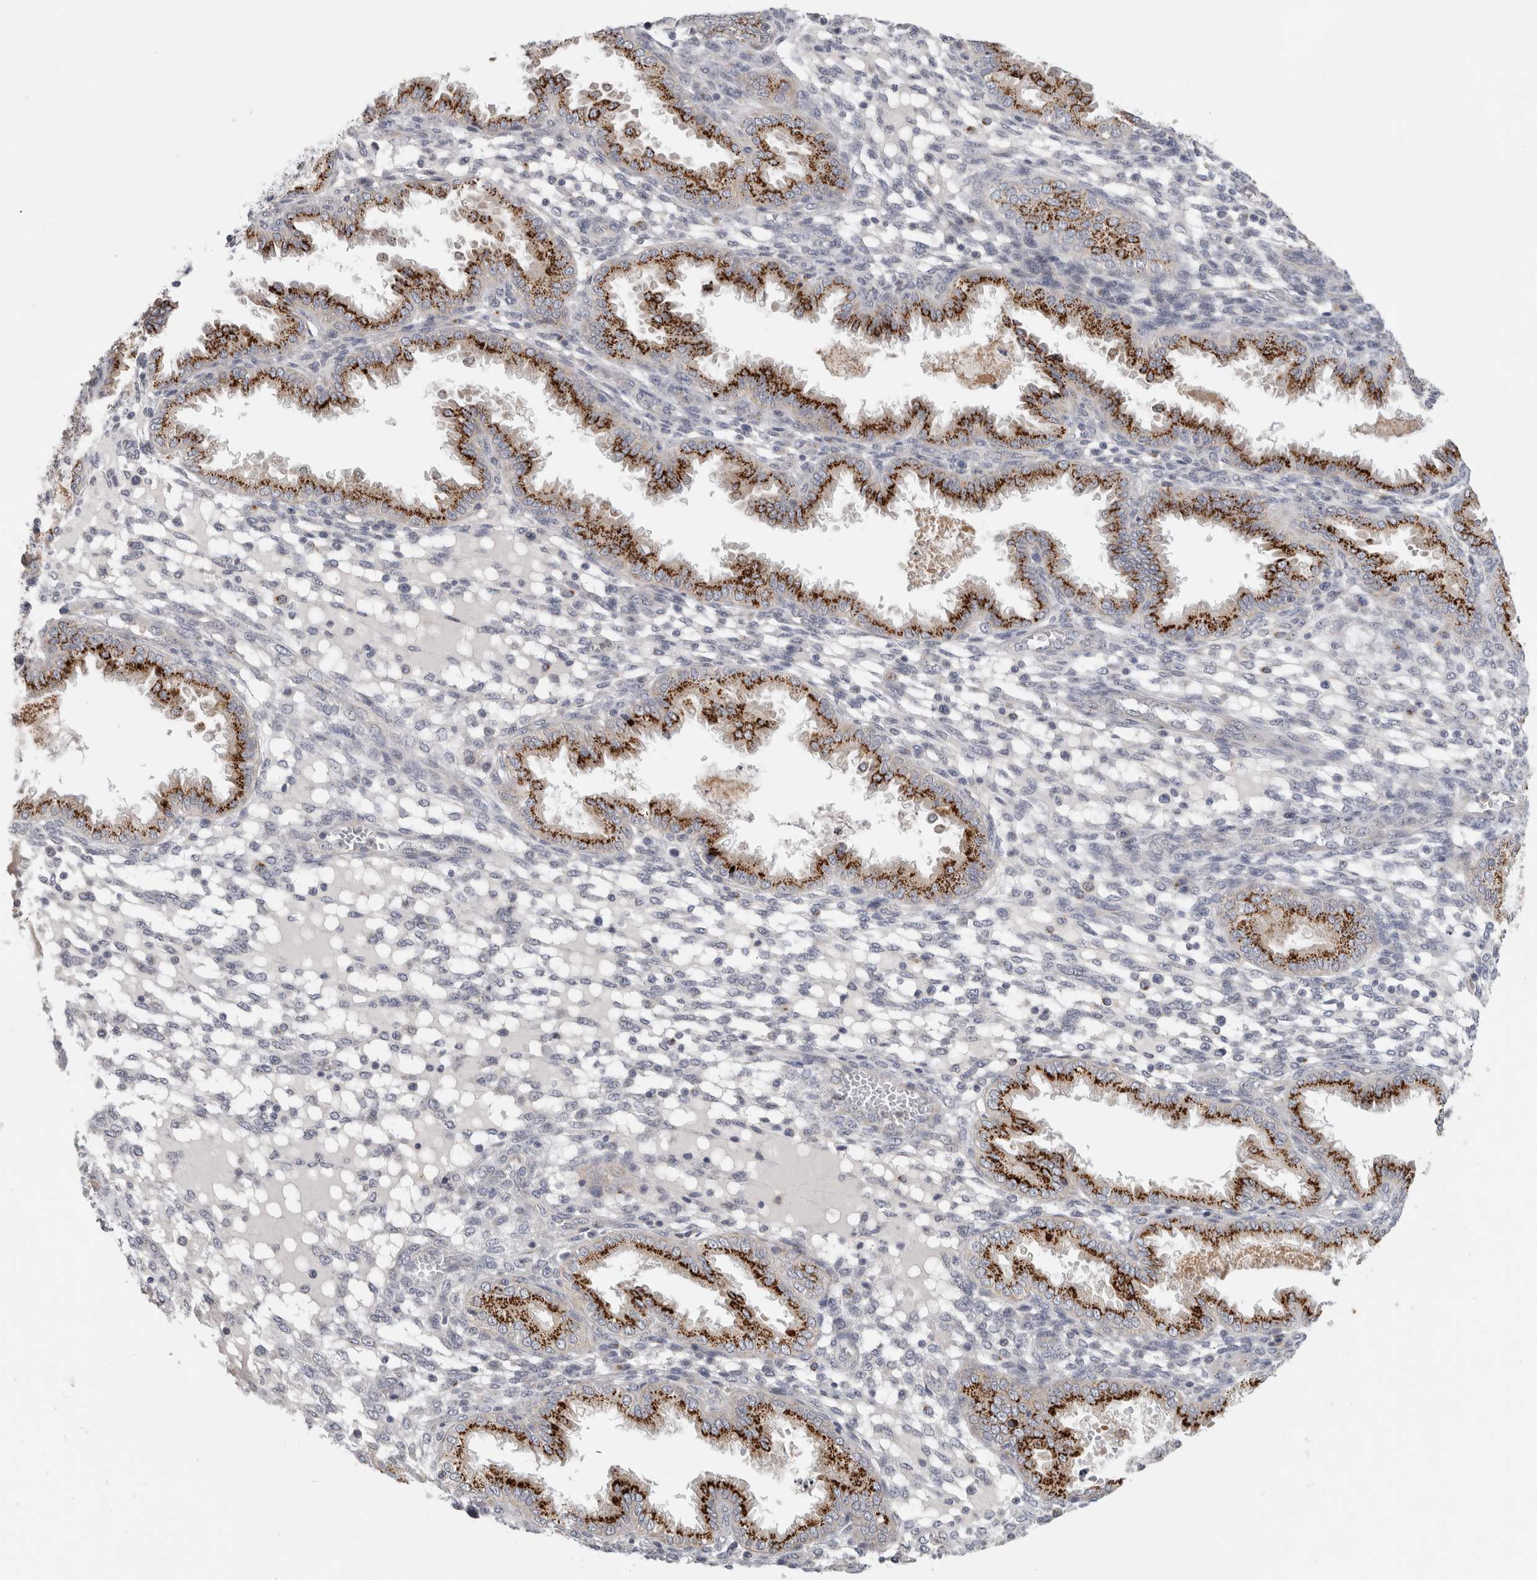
{"staining": {"intensity": "negative", "quantity": "none", "location": "none"}, "tissue": "endometrium", "cell_type": "Cells in endometrial stroma", "image_type": "normal", "snomed": [{"axis": "morphology", "description": "Normal tissue, NOS"}, {"axis": "topography", "description": "Endometrium"}], "caption": "This is an IHC photomicrograph of unremarkable endometrium. There is no staining in cells in endometrial stroma.", "gene": "MGAT1", "patient": {"sex": "female", "age": 33}}